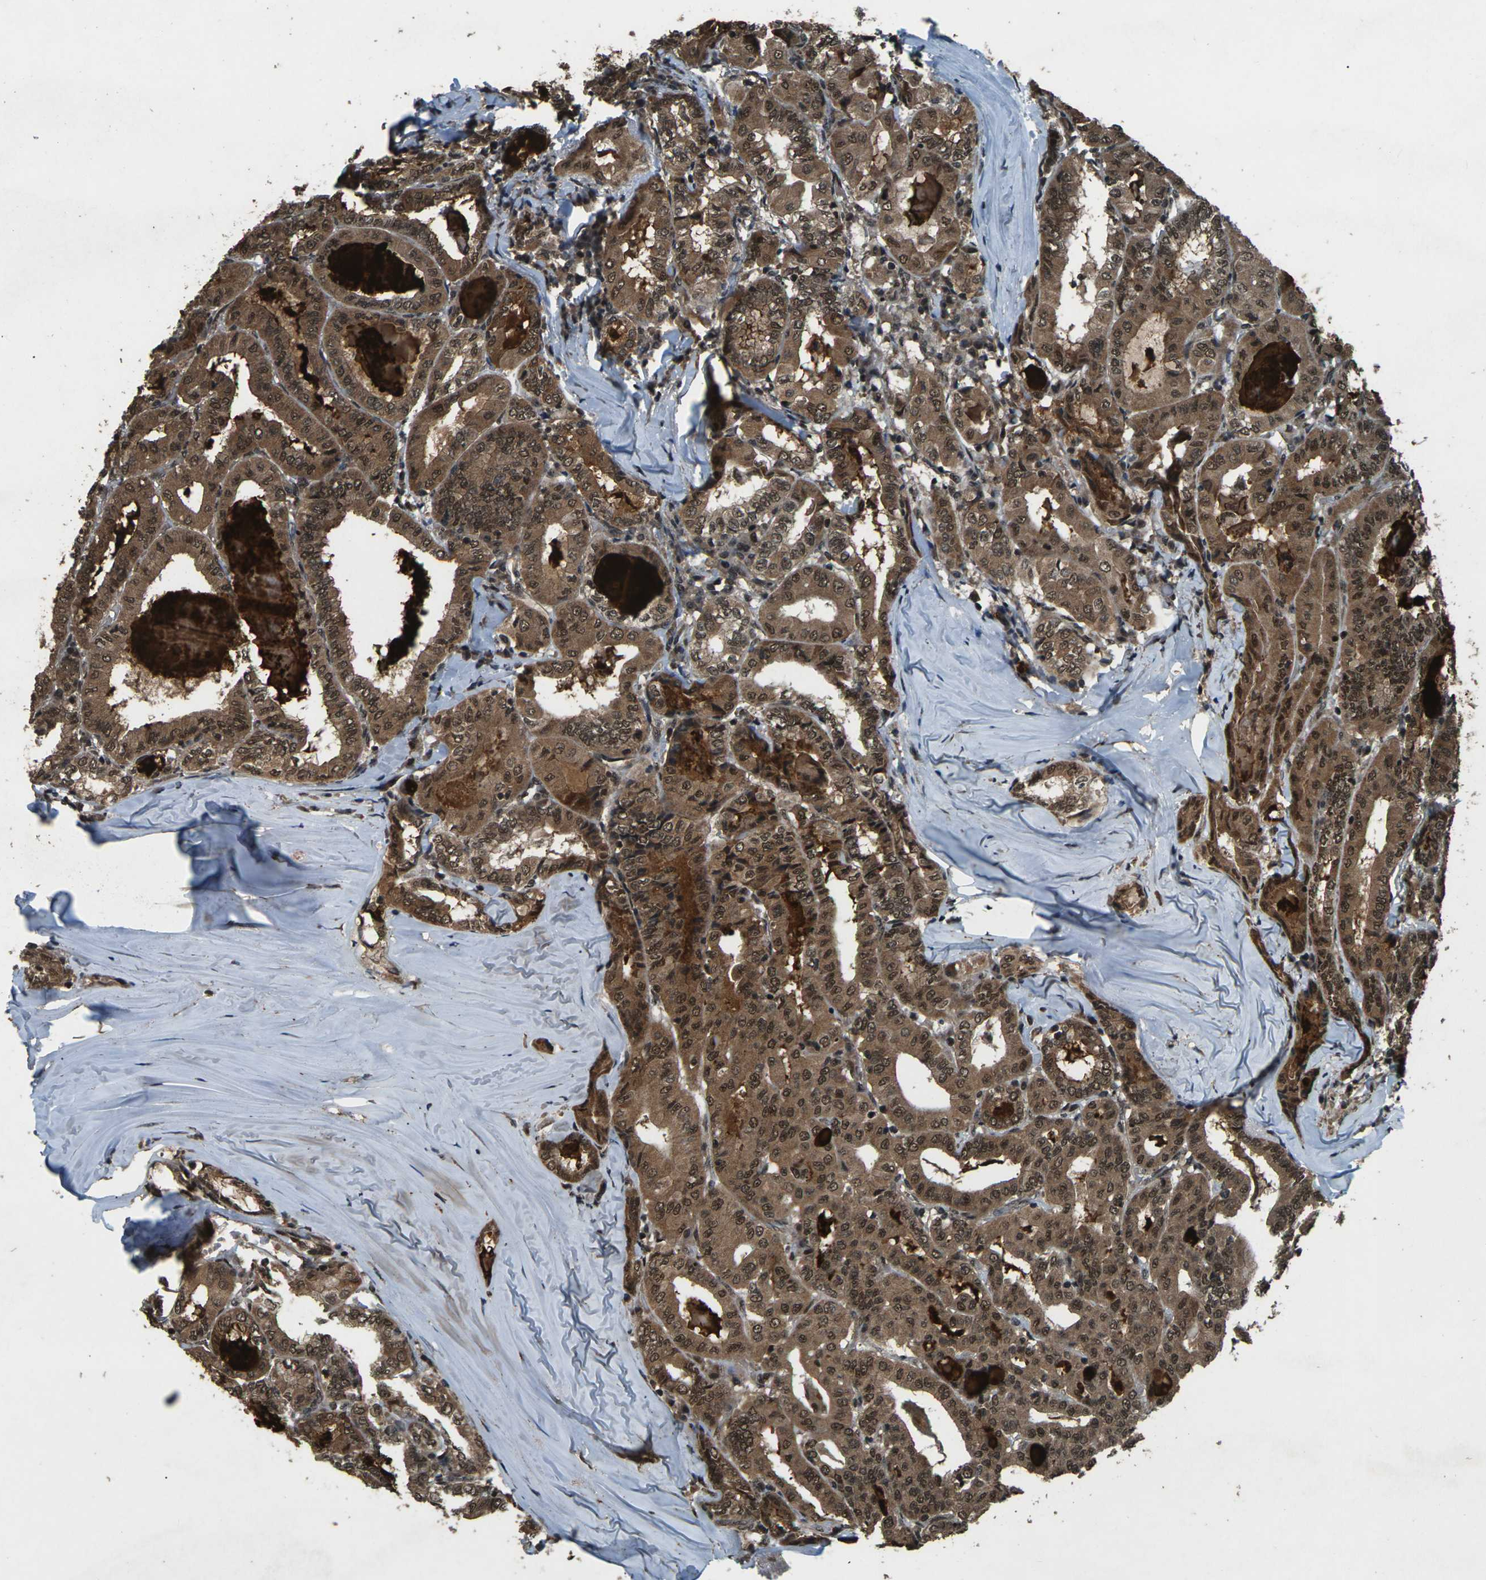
{"staining": {"intensity": "moderate", "quantity": ">75%", "location": "cytoplasmic/membranous,nuclear"}, "tissue": "thyroid cancer", "cell_type": "Tumor cells", "image_type": "cancer", "snomed": [{"axis": "morphology", "description": "Papillary adenocarcinoma, NOS"}, {"axis": "topography", "description": "Thyroid gland"}], "caption": "Moderate cytoplasmic/membranous and nuclear positivity for a protein is present in approximately >75% of tumor cells of thyroid cancer using immunohistochemistry (IHC).", "gene": "NR4A2", "patient": {"sex": "female", "age": 42}}